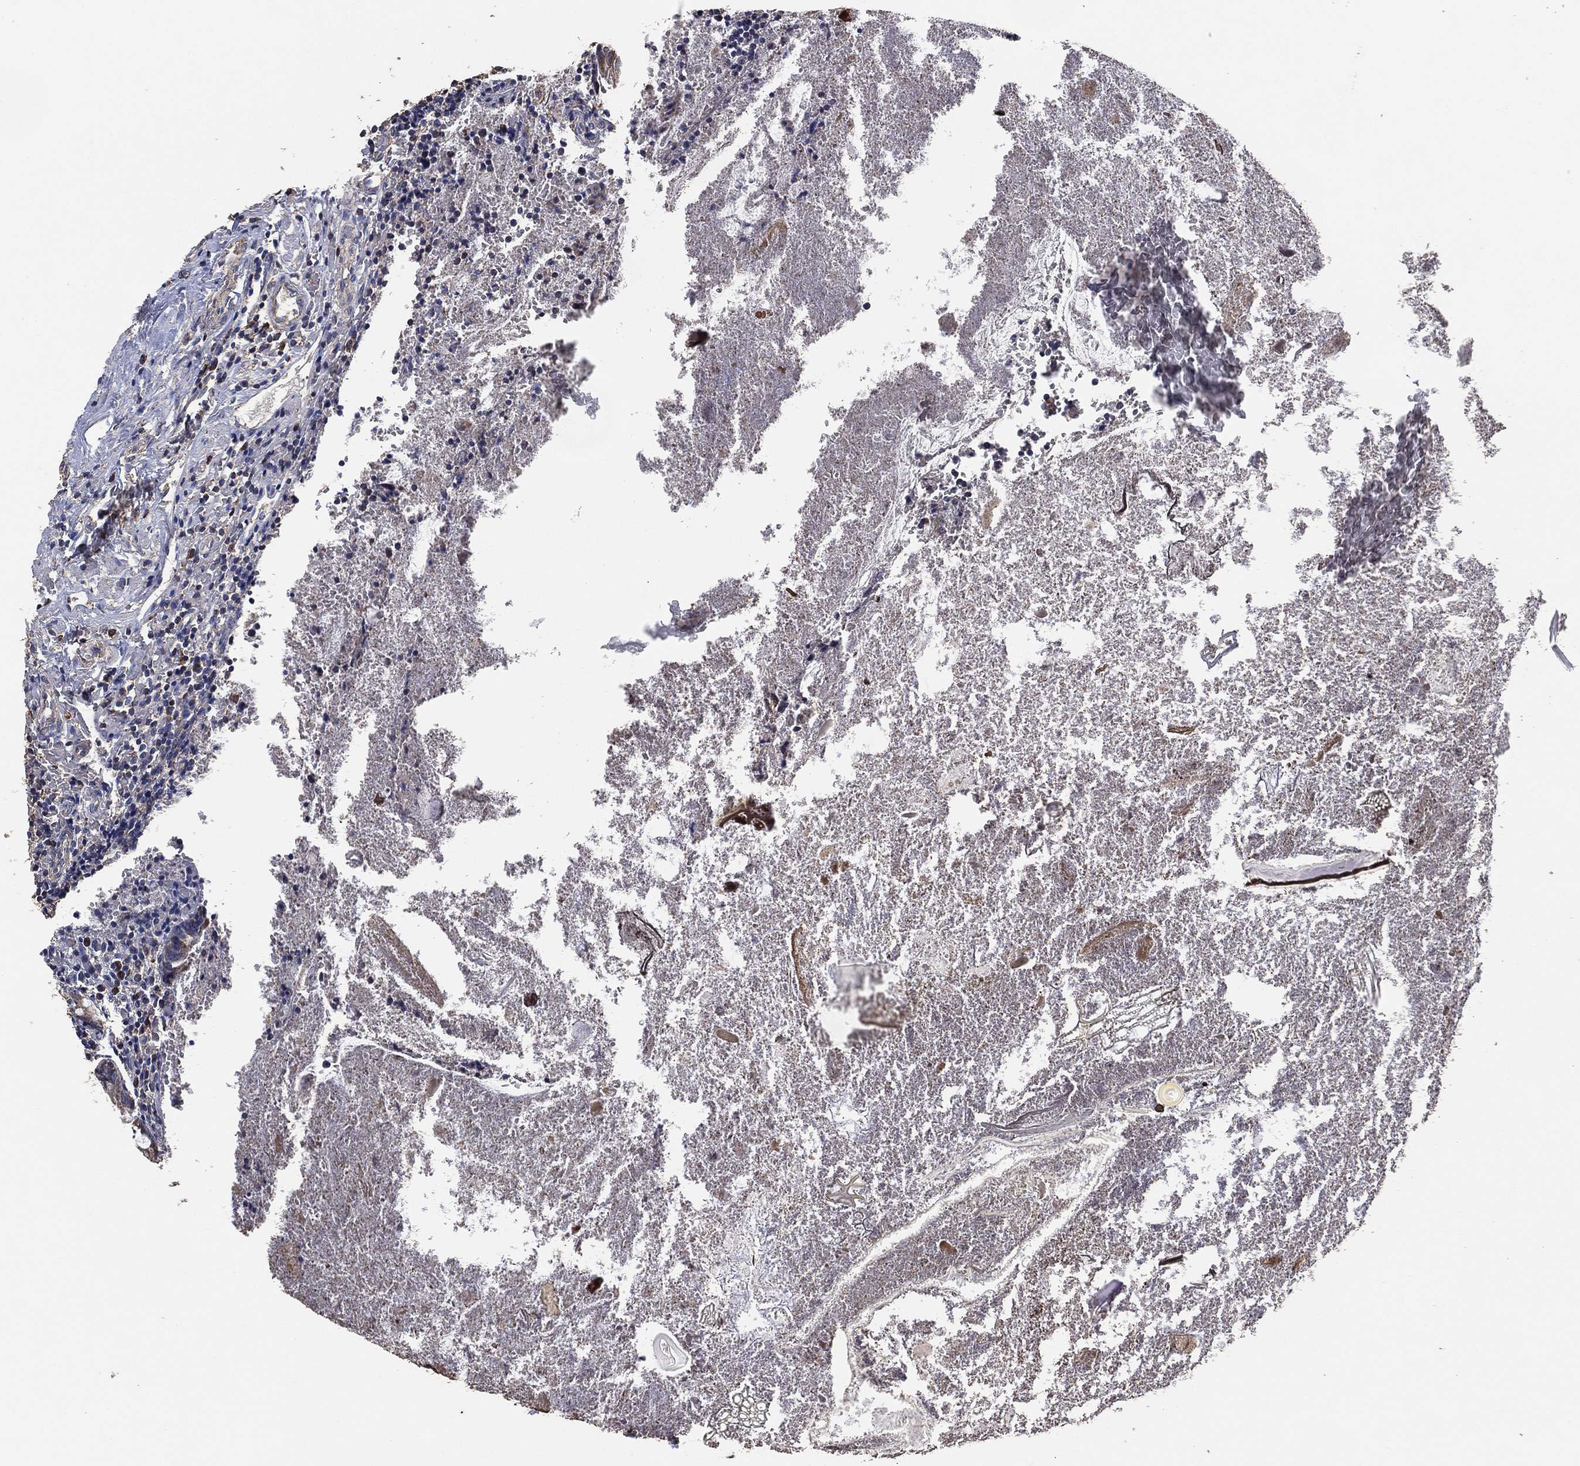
{"staining": {"intensity": "moderate", "quantity": "25%-75%", "location": "cytoplasmic/membranous"}, "tissue": "appendix", "cell_type": "Glandular cells", "image_type": "normal", "snomed": [{"axis": "morphology", "description": "Normal tissue, NOS"}, {"axis": "topography", "description": "Appendix"}], "caption": "A high-resolution histopathology image shows IHC staining of unremarkable appendix, which exhibits moderate cytoplasmic/membranous expression in about 25%-75% of glandular cells.", "gene": "LIMD1", "patient": {"sex": "female", "age": 23}}